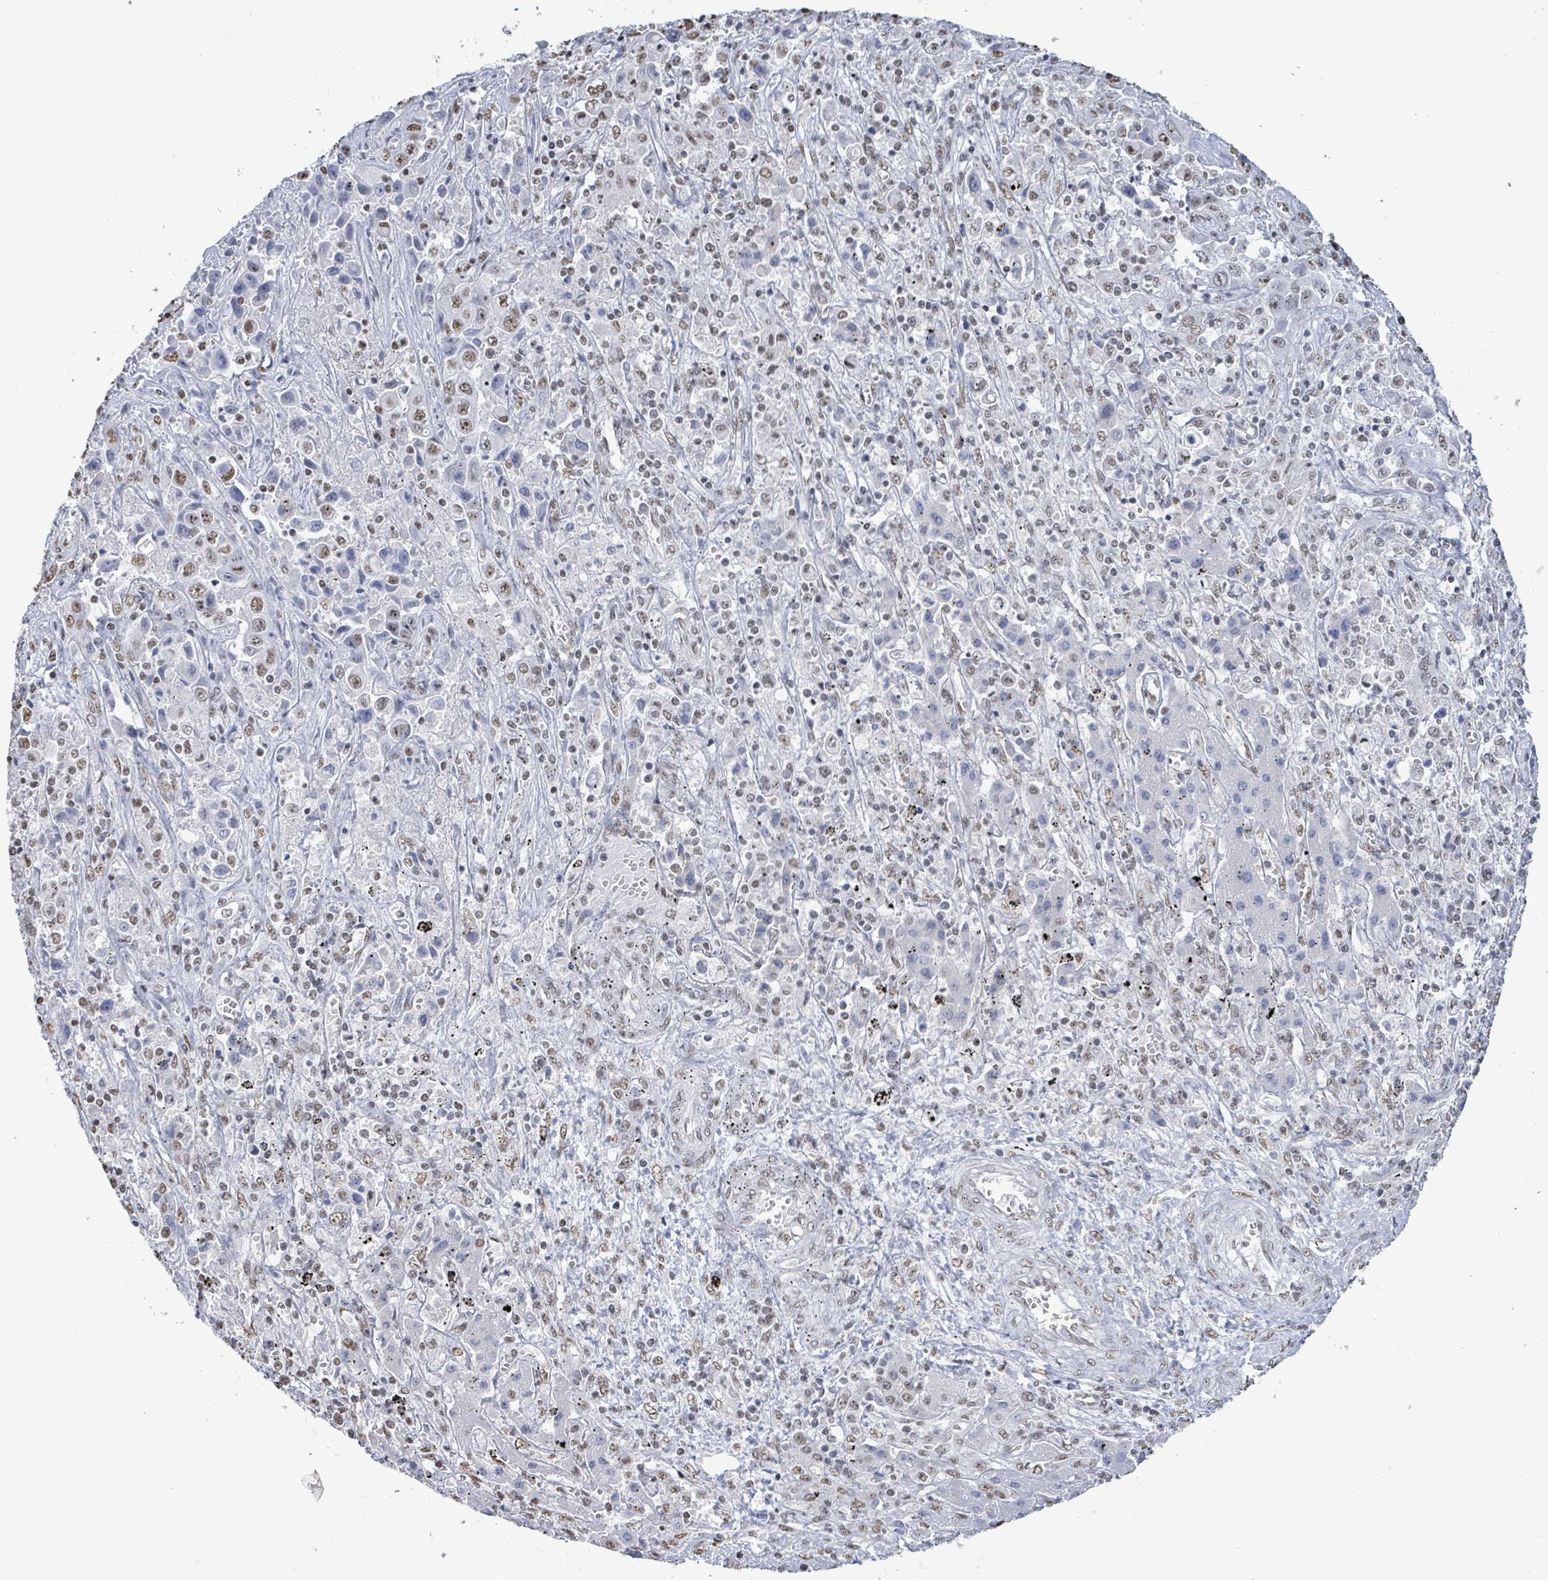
{"staining": {"intensity": "weak", "quantity": "<25%", "location": "nuclear"}, "tissue": "liver cancer", "cell_type": "Tumor cells", "image_type": "cancer", "snomed": [{"axis": "morphology", "description": "Cholangiocarcinoma"}, {"axis": "topography", "description": "Liver"}], "caption": "Immunohistochemistry (IHC) photomicrograph of neoplastic tissue: human liver cholangiocarcinoma stained with DAB (3,3'-diaminobenzidine) reveals no significant protein staining in tumor cells.", "gene": "SAMD14", "patient": {"sex": "female", "age": 52}}